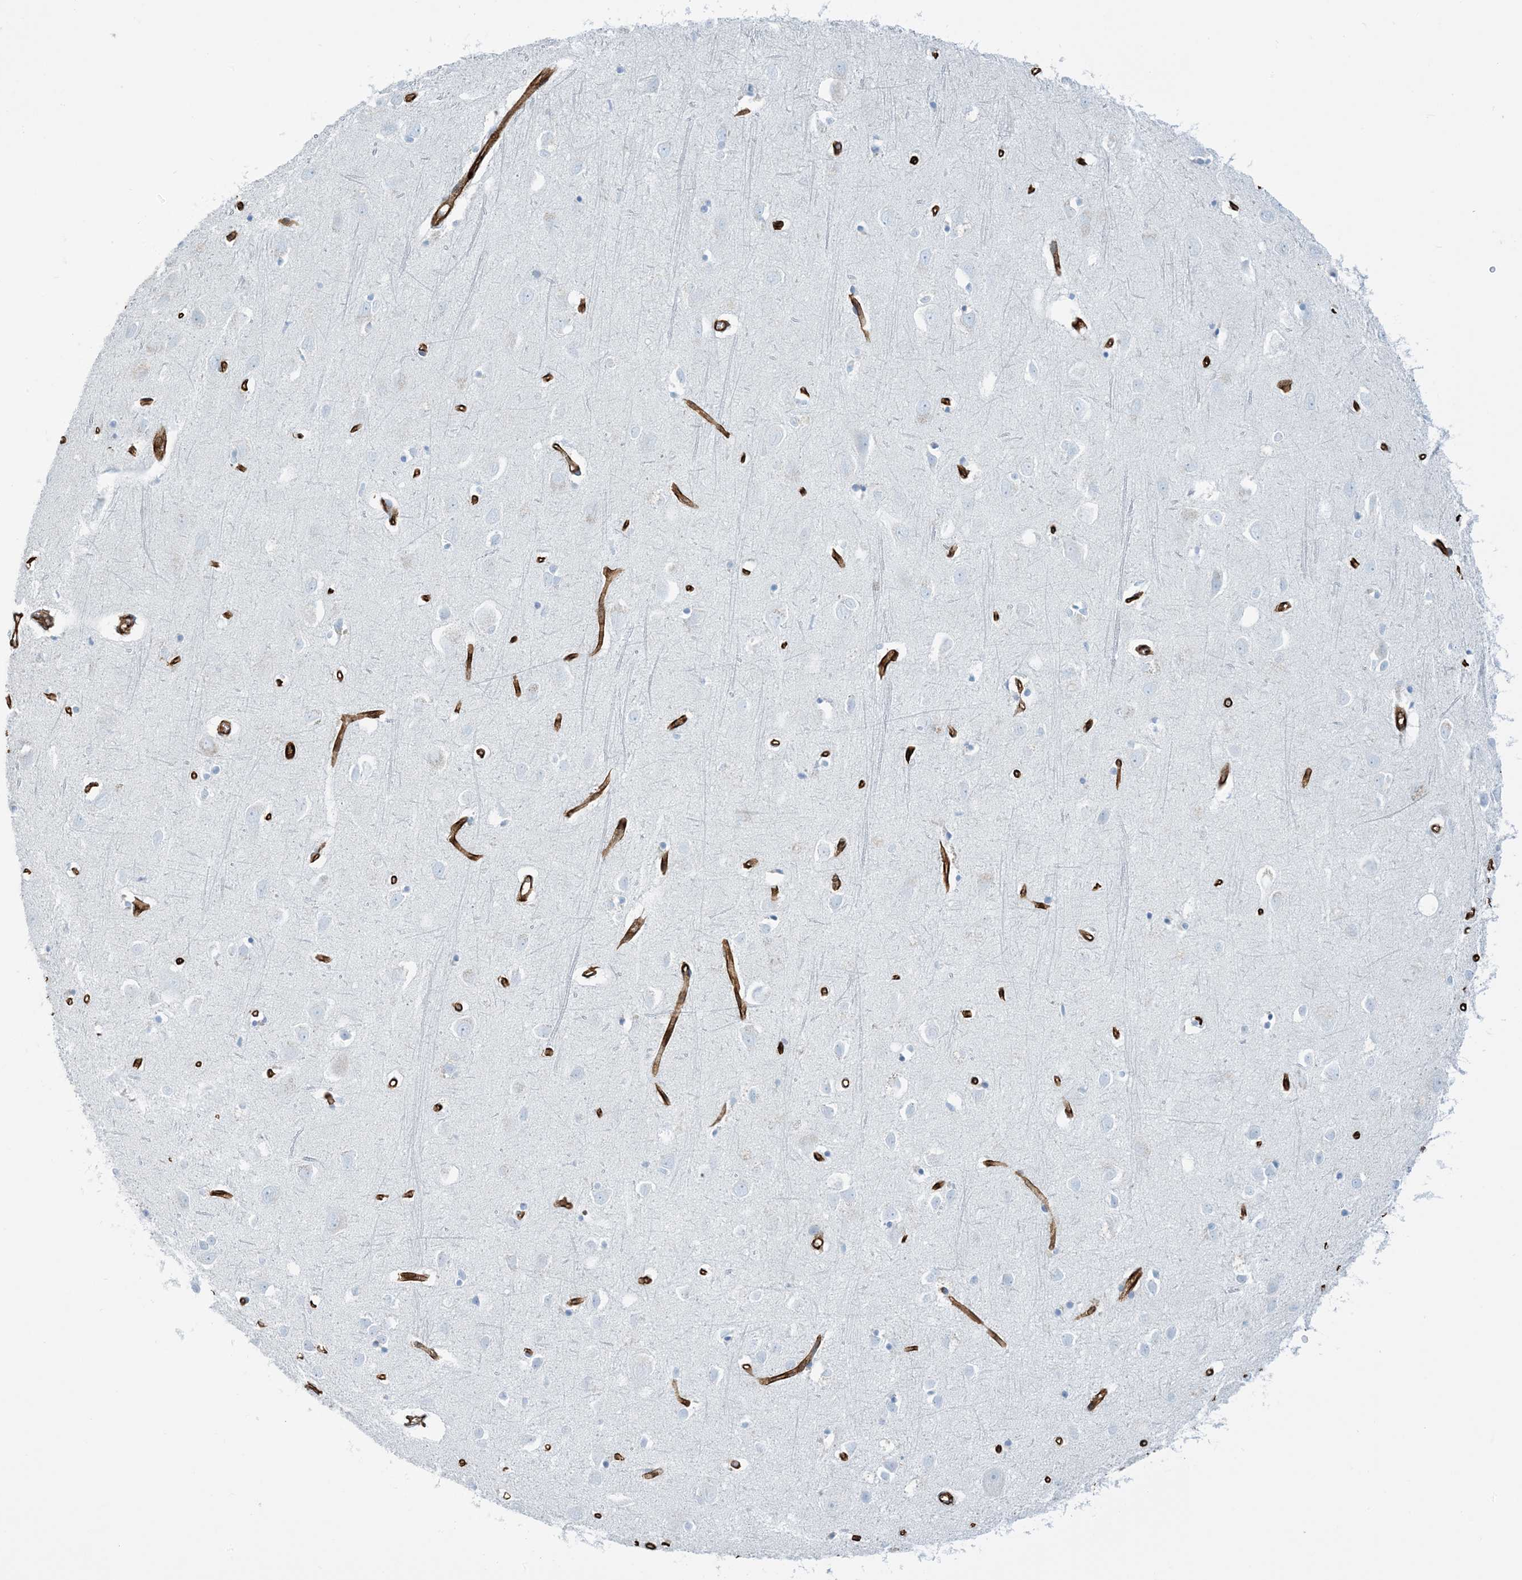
{"staining": {"intensity": "strong", "quantity": ">75%", "location": "cytoplasmic/membranous"}, "tissue": "cerebral cortex", "cell_type": "Endothelial cells", "image_type": "normal", "snomed": [{"axis": "morphology", "description": "Normal tissue, NOS"}, {"axis": "topography", "description": "Cerebral cortex"}], "caption": "Immunohistochemical staining of unremarkable cerebral cortex shows strong cytoplasmic/membranous protein positivity in about >75% of endothelial cells.", "gene": "EPS8L3", "patient": {"sex": "female", "age": 64}}